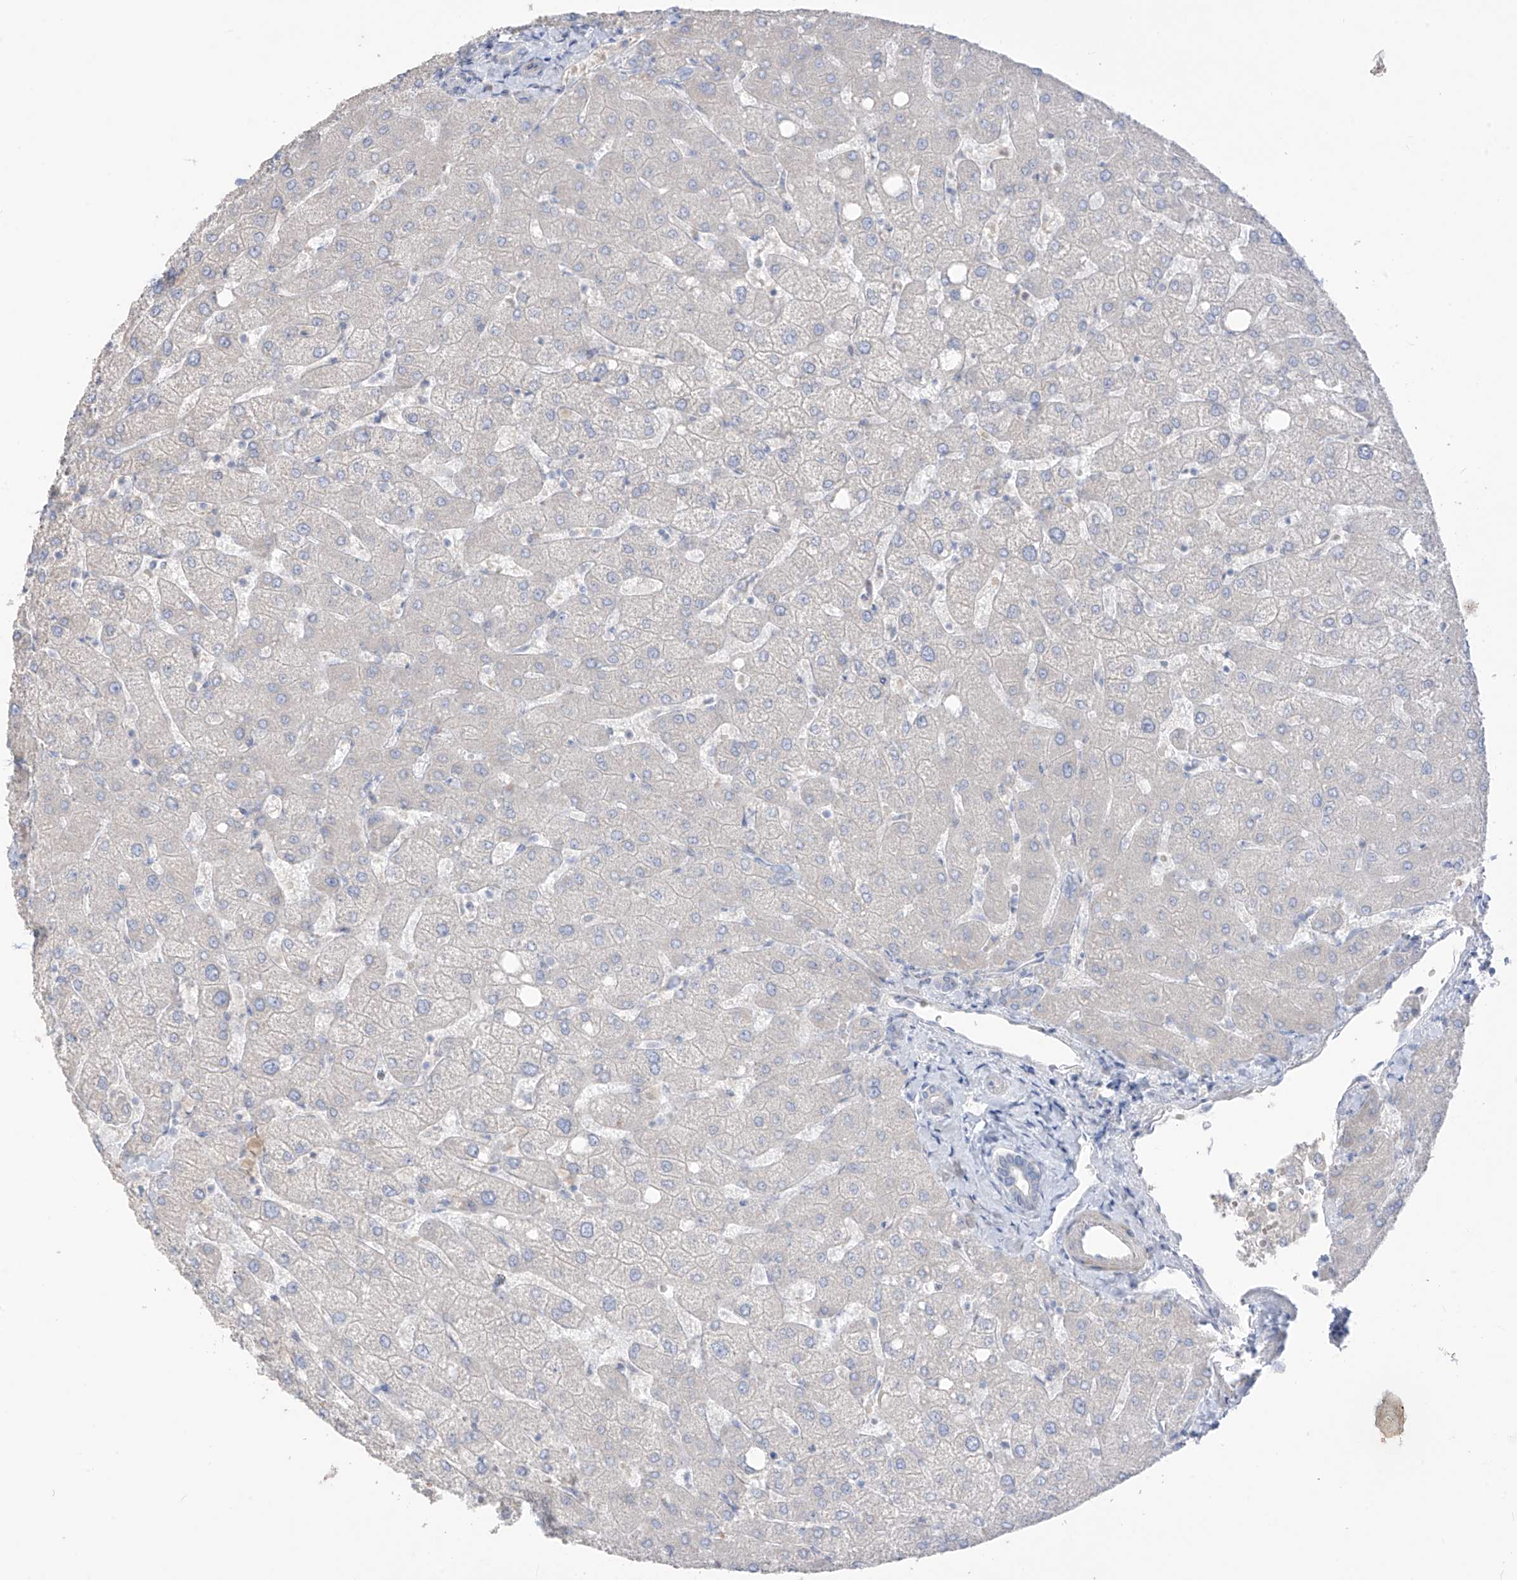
{"staining": {"intensity": "negative", "quantity": "none", "location": "none"}, "tissue": "liver", "cell_type": "Cholangiocytes", "image_type": "normal", "snomed": [{"axis": "morphology", "description": "Normal tissue, NOS"}, {"axis": "topography", "description": "Liver"}], "caption": "This micrograph is of normal liver stained with immunohistochemistry to label a protein in brown with the nuclei are counter-stained blue. There is no expression in cholangiocytes.", "gene": "ASPRV1", "patient": {"sex": "female", "age": 54}}